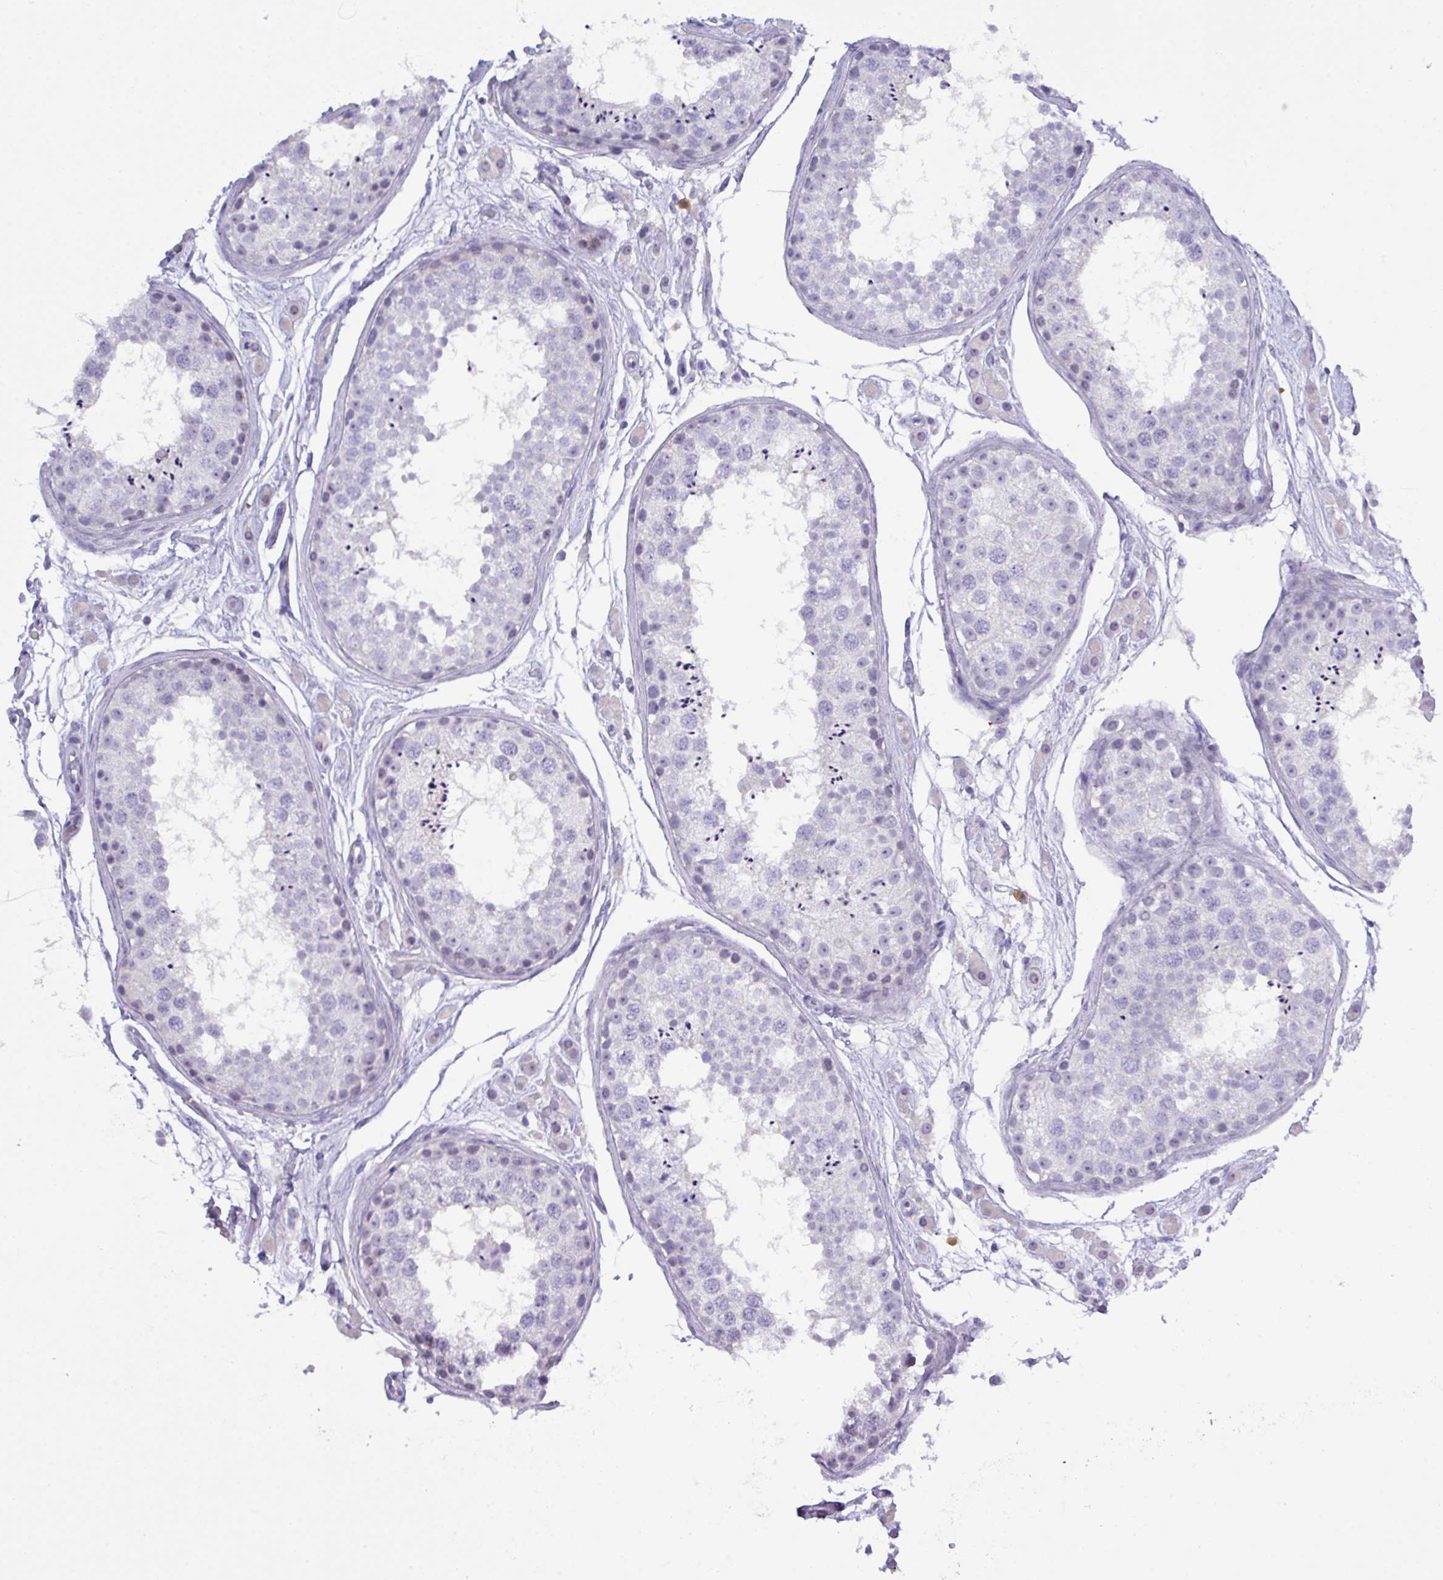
{"staining": {"intensity": "negative", "quantity": "none", "location": "none"}, "tissue": "testis", "cell_type": "Cells in seminiferous ducts", "image_type": "normal", "snomed": [{"axis": "morphology", "description": "Normal tissue, NOS"}, {"axis": "topography", "description": "Testis"}], "caption": "A photomicrograph of testis stained for a protein exhibits no brown staining in cells in seminiferous ducts.", "gene": "MRM2", "patient": {"sex": "male", "age": 25}}